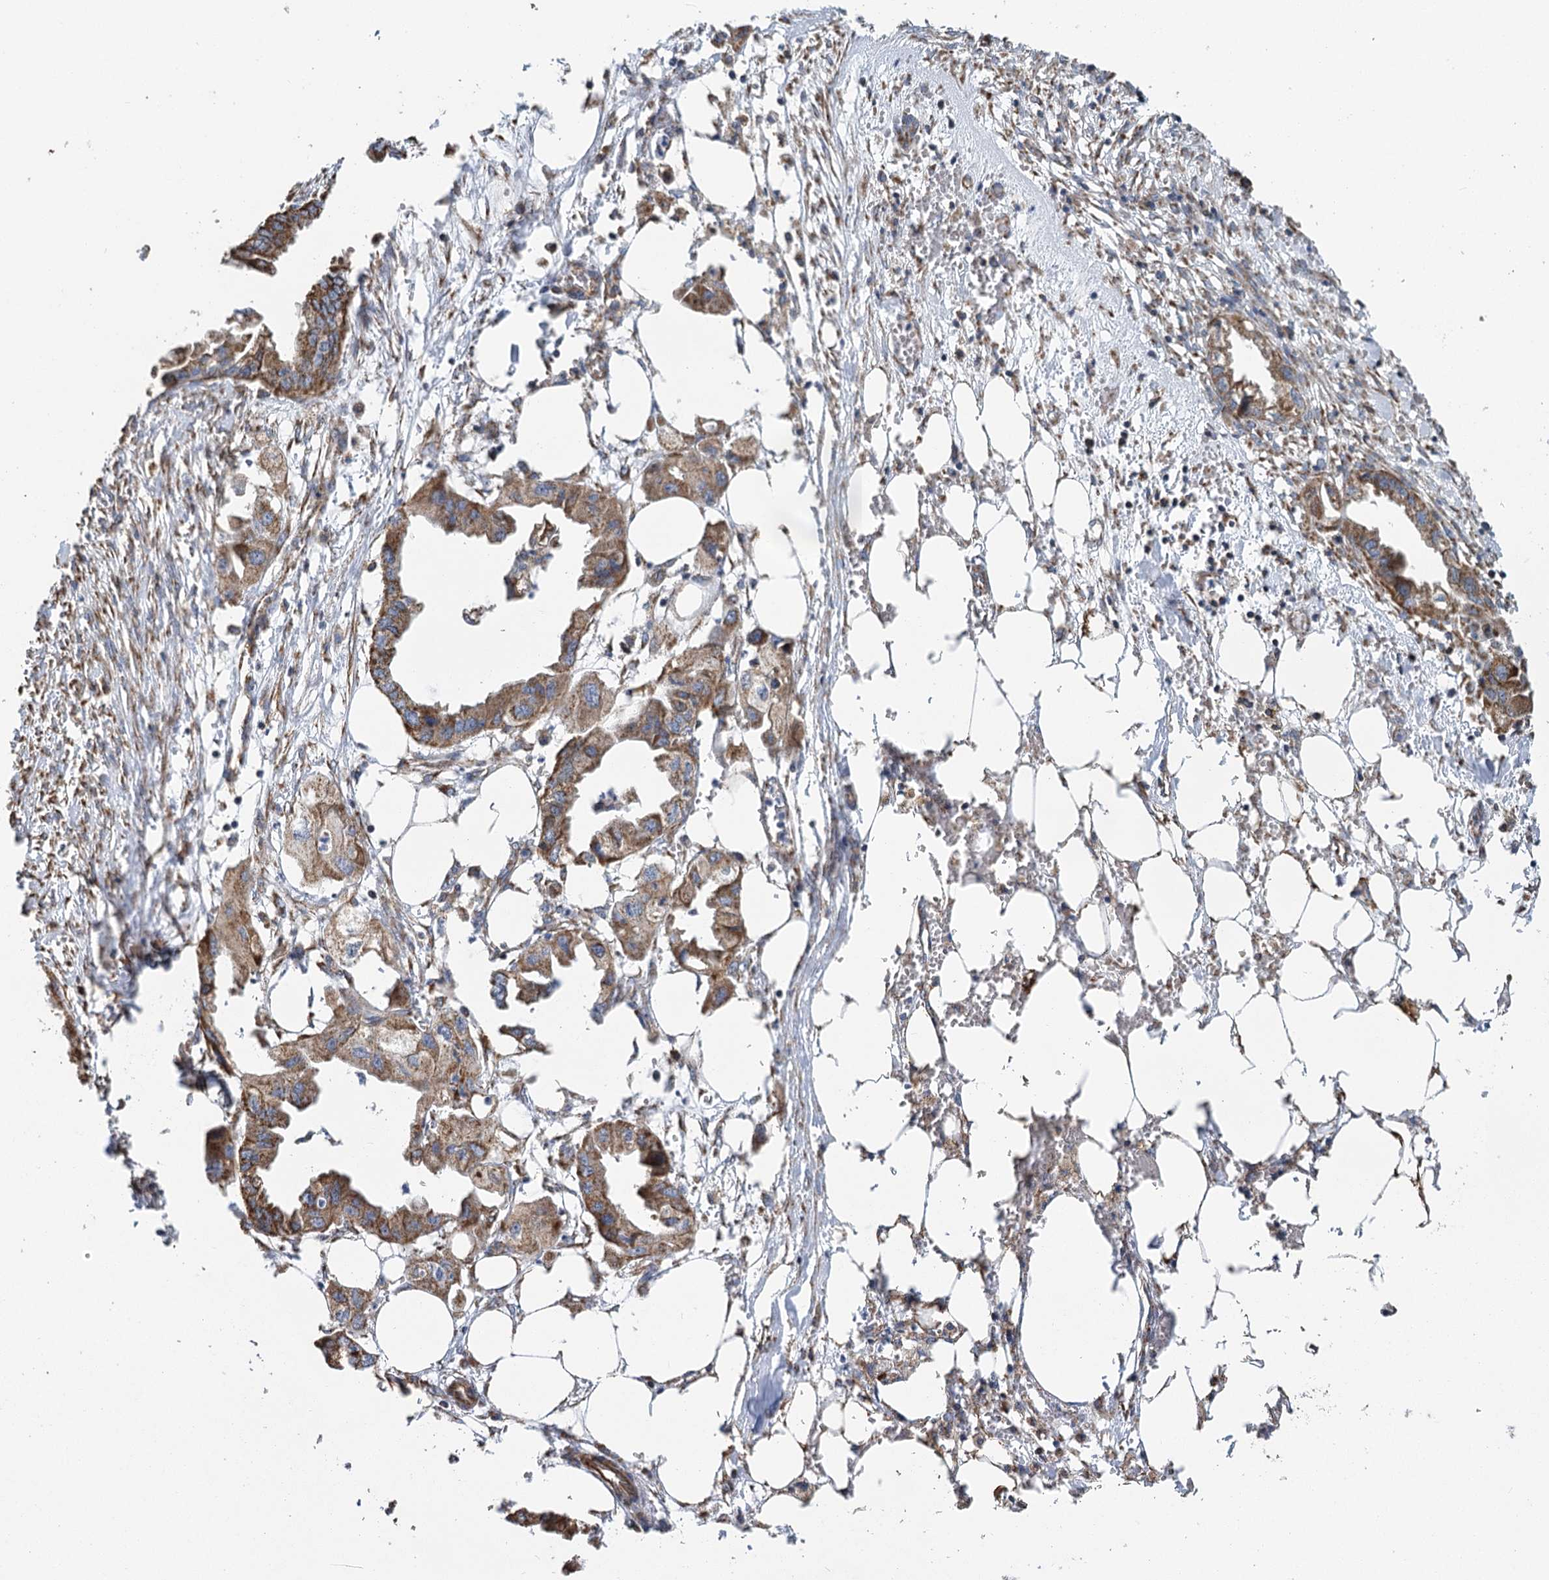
{"staining": {"intensity": "moderate", "quantity": ">75%", "location": "cytoplasmic/membranous"}, "tissue": "endometrial cancer", "cell_type": "Tumor cells", "image_type": "cancer", "snomed": [{"axis": "morphology", "description": "Adenocarcinoma, NOS"}, {"axis": "morphology", "description": "Adenocarcinoma, metastatic, NOS"}, {"axis": "topography", "description": "Adipose tissue"}, {"axis": "topography", "description": "Endometrium"}], "caption": "Protein staining of endometrial metastatic adenocarcinoma tissue reveals moderate cytoplasmic/membranous positivity in about >75% of tumor cells.", "gene": "IL11RA", "patient": {"sex": "female", "age": 67}}